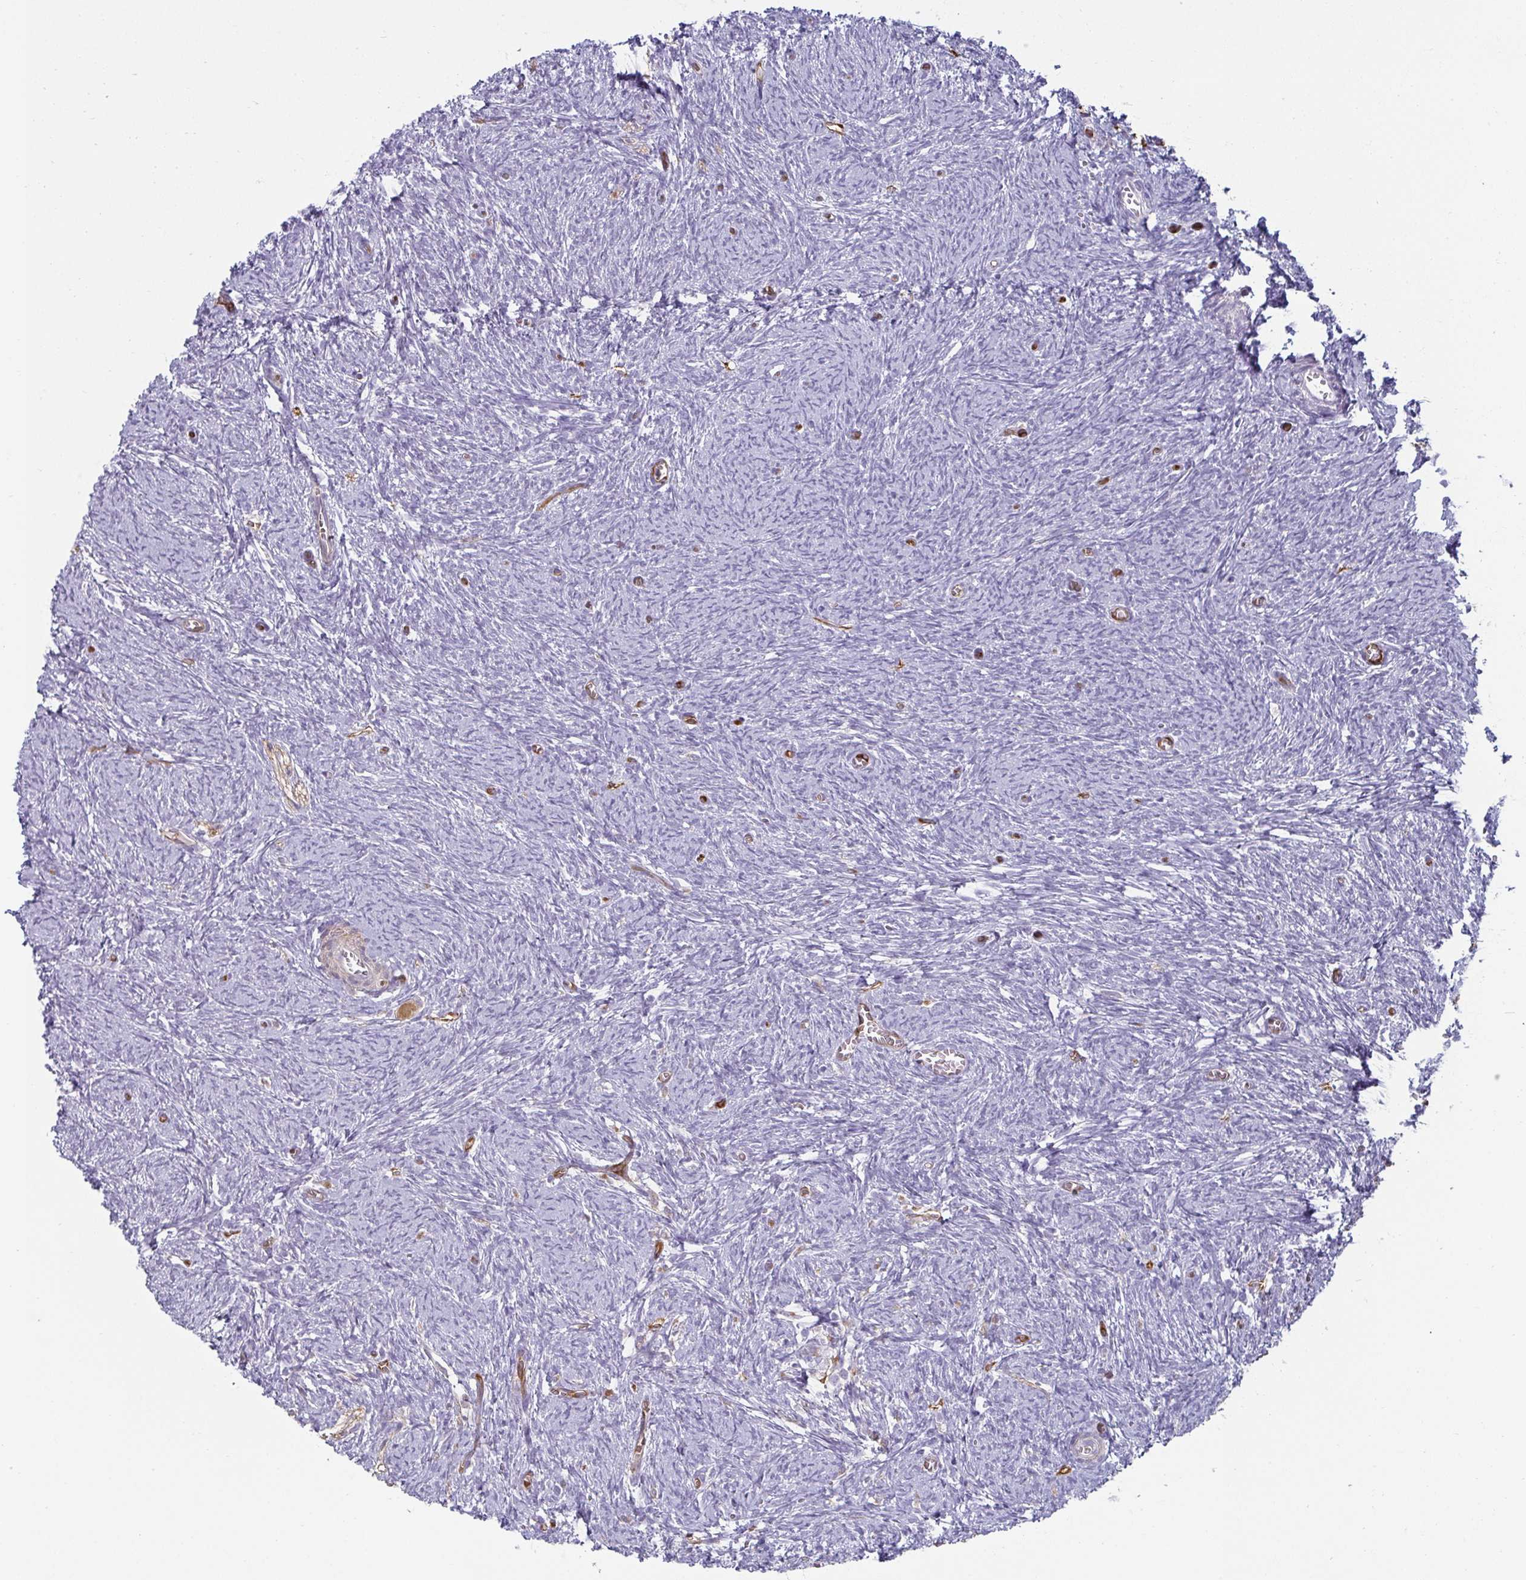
{"staining": {"intensity": "negative", "quantity": "none", "location": "none"}, "tissue": "ovary", "cell_type": "Follicle cells", "image_type": "normal", "snomed": [{"axis": "morphology", "description": "Normal tissue, NOS"}, {"axis": "topography", "description": "Ovary"}], "caption": "The histopathology image demonstrates no staining of follicle cells in unremarkable ovary. Brightfield microscopy of immunohistochemistry (IHC) stained with DAB (brown) and hematoxylin (blue), captured at high magnification.", "gene": "PDE2A", "patient": {"sex": "female", "age": 41}}